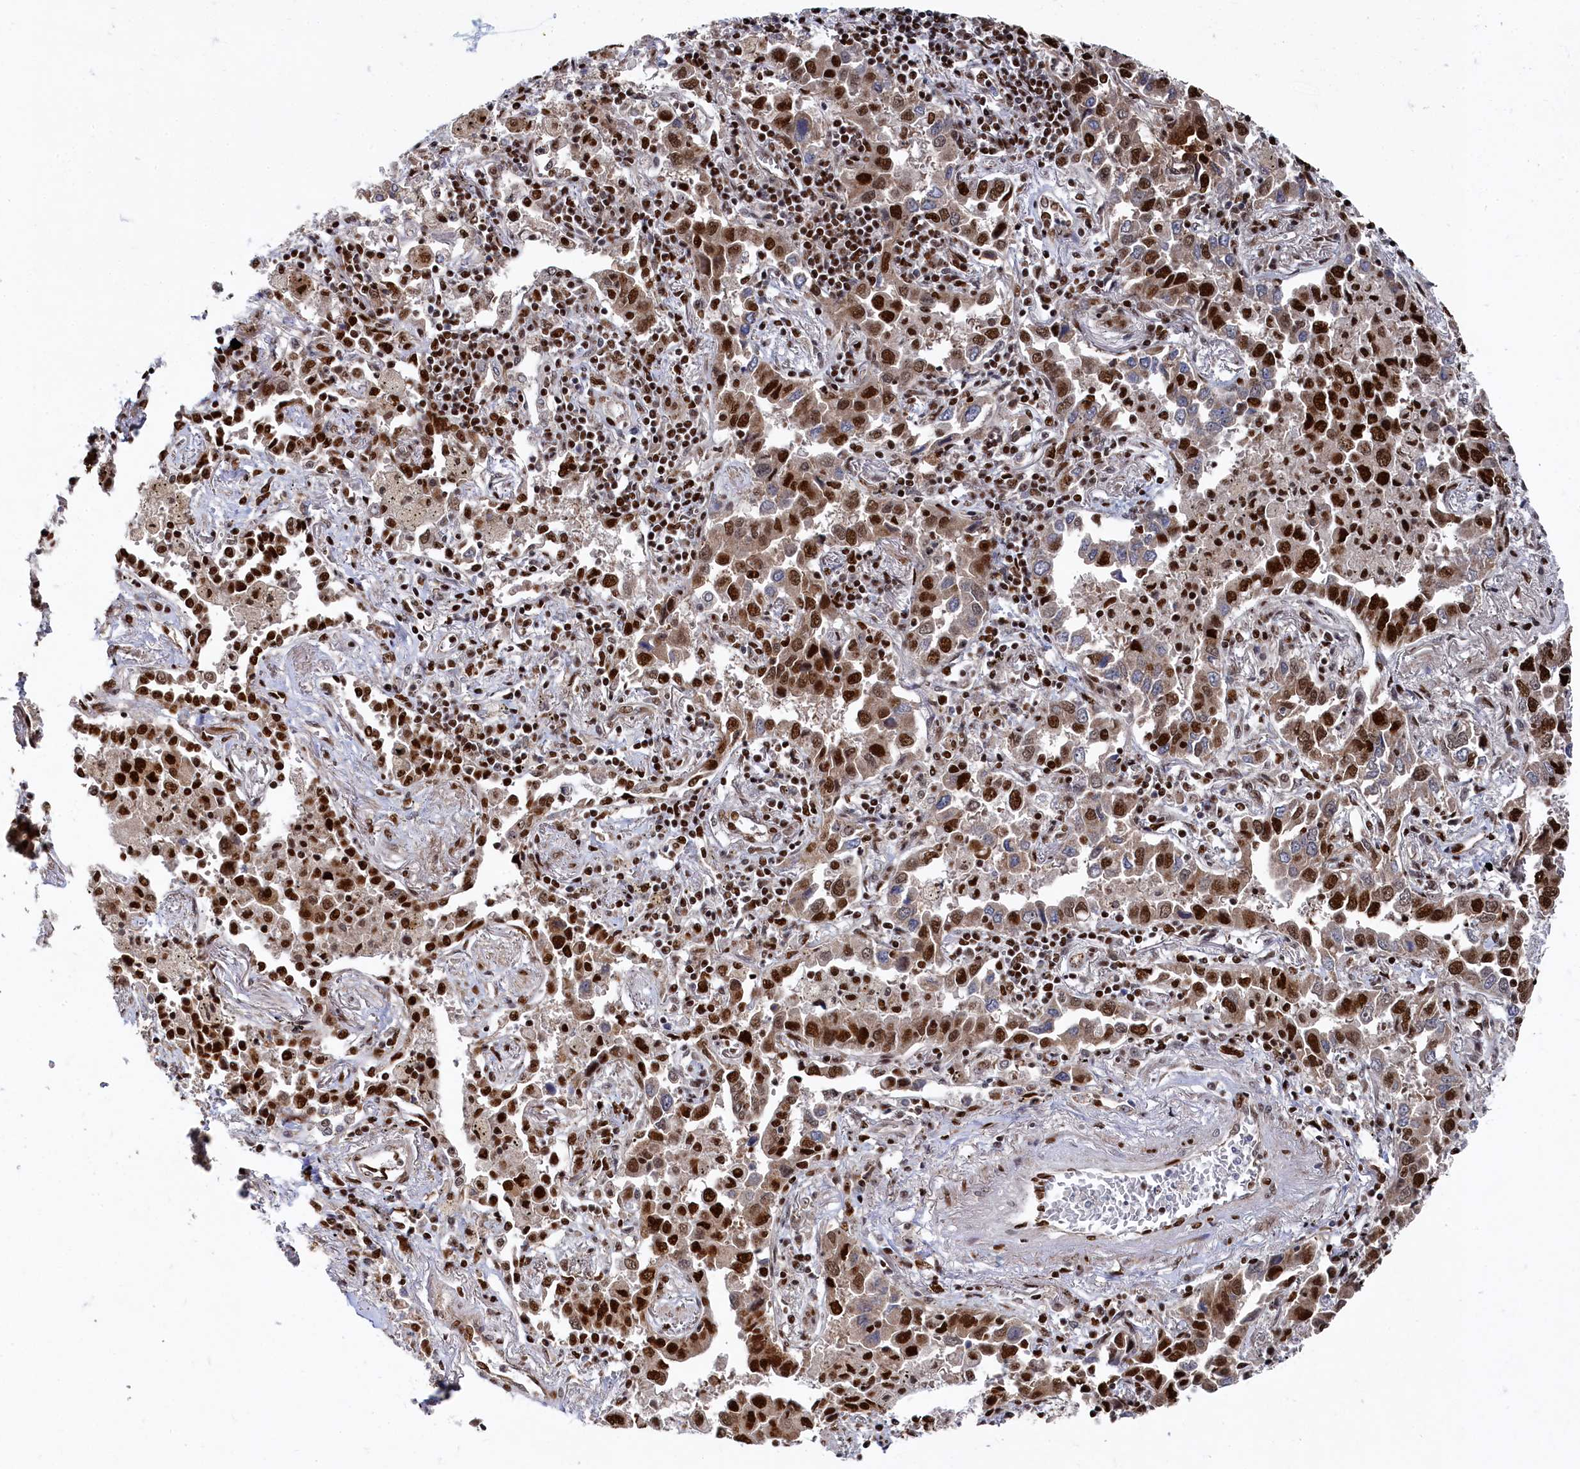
{"staining": {"intensity": "strong", "quantity": ">75%", "location": "nuclear"}, "tissue": "lung cancer", "cell_type": "Tumor cells", "image_type": "cancer", "snomed": [{"axis": "morphology", "description": "Adenocarcinoma, NOS"}, {"axis": "topography", "description": "Lung"}], "caption": "Human lung cancer stained with a brown dye displays strong nuclear positive staining in approximately >75% of tumor cells.", "gene": "BUB3", "patient": {"sex": "male", "age": 67}}